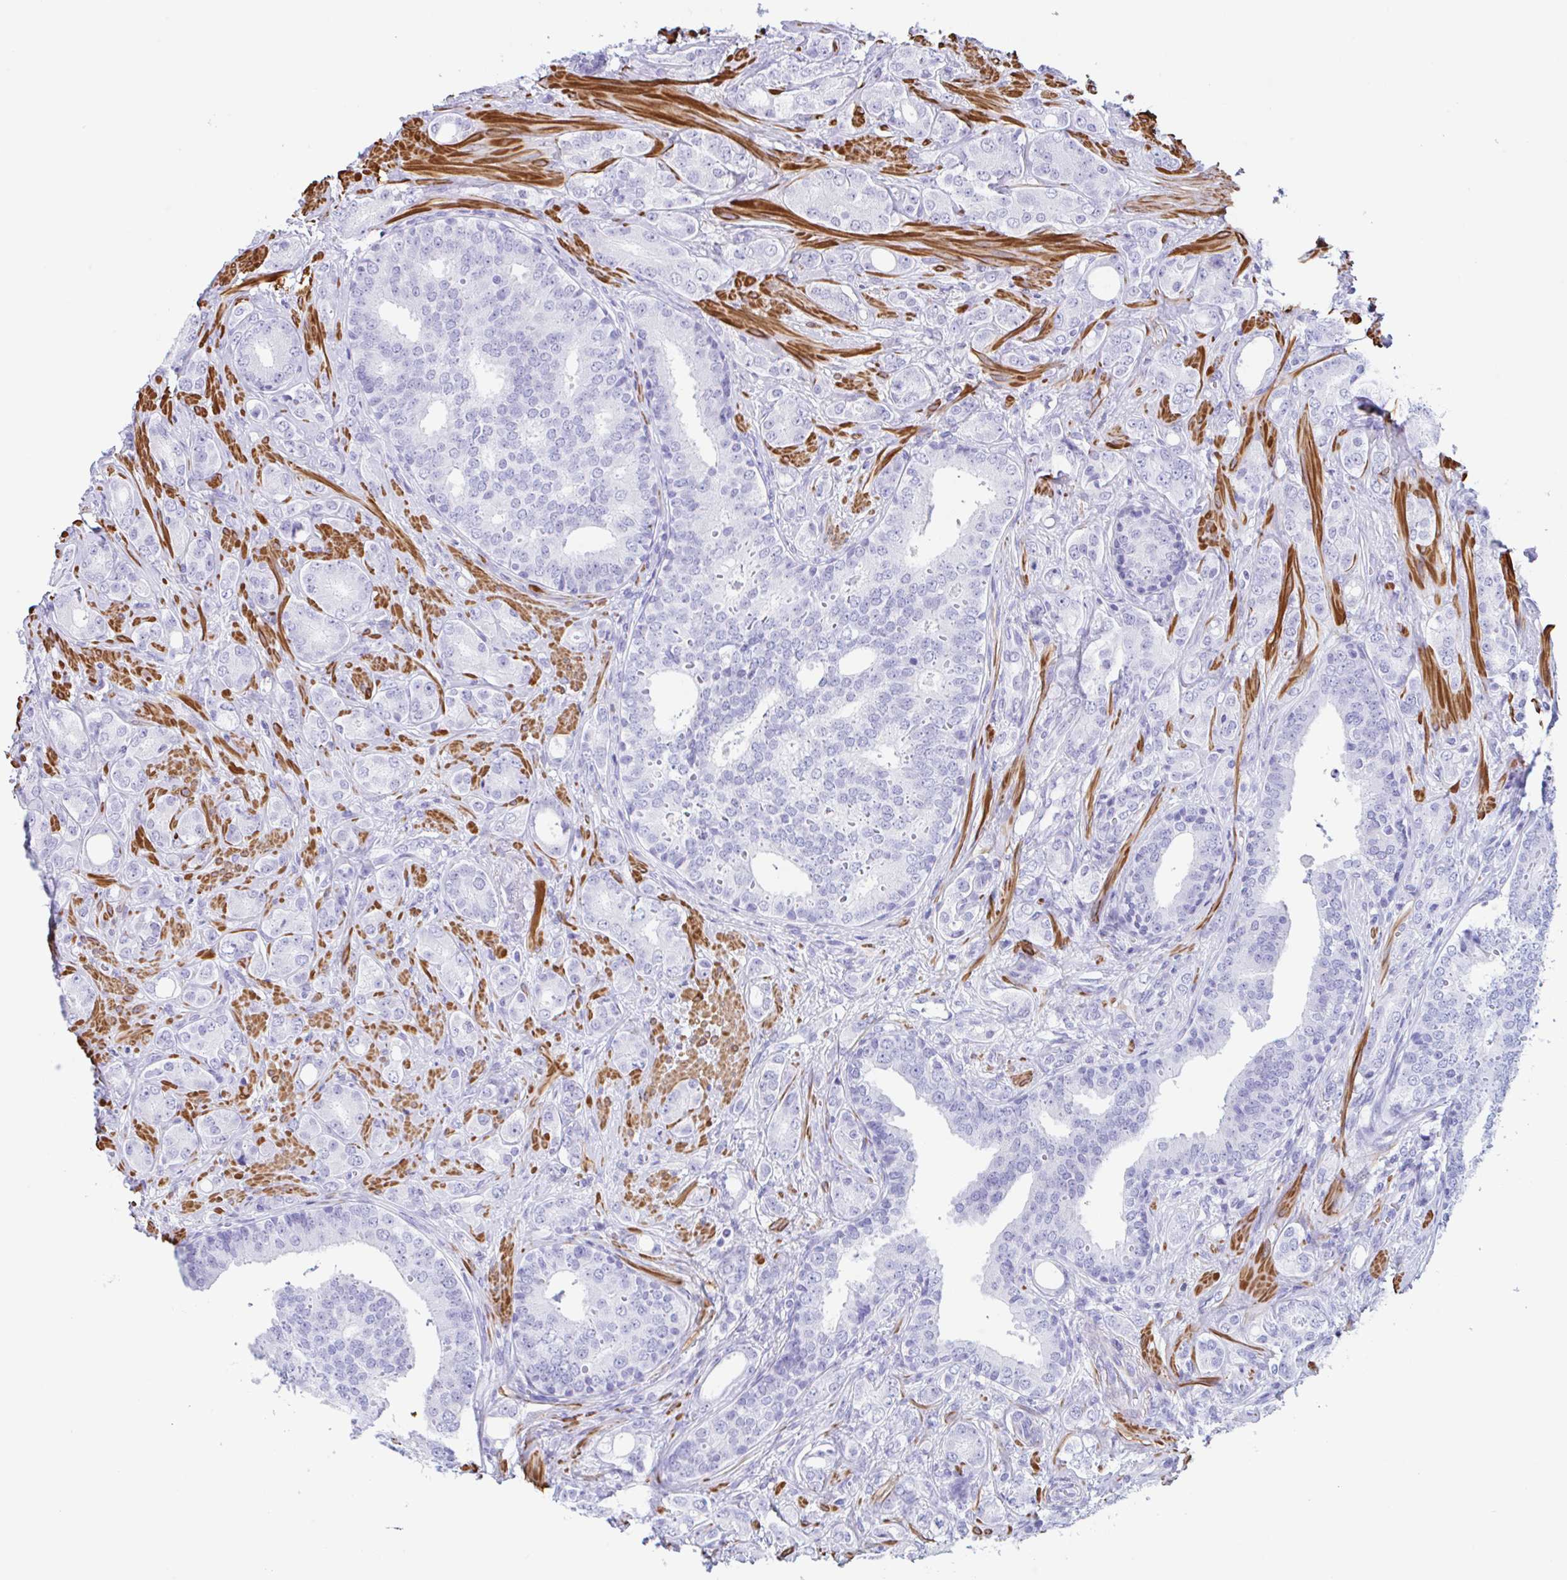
{"staining": {"intensity": "negative", "quantity": "none", "location": "none"}, "tissue": "prostate cancer", "cell_type": "Tumor cells", "image_type": "cancer", "snomed": [{"axis": "morphology", "description": "Adenocarcinoma, High grade"}, {"axis": "topography", "description": "Prostate"}], "caption": "The photomicrograph shows no significant positivity in tumor cells of prostate high-grade adenocarcinoma.", "gene": "TAS2R41", "patient": {"sex": "male", "age": 62}}